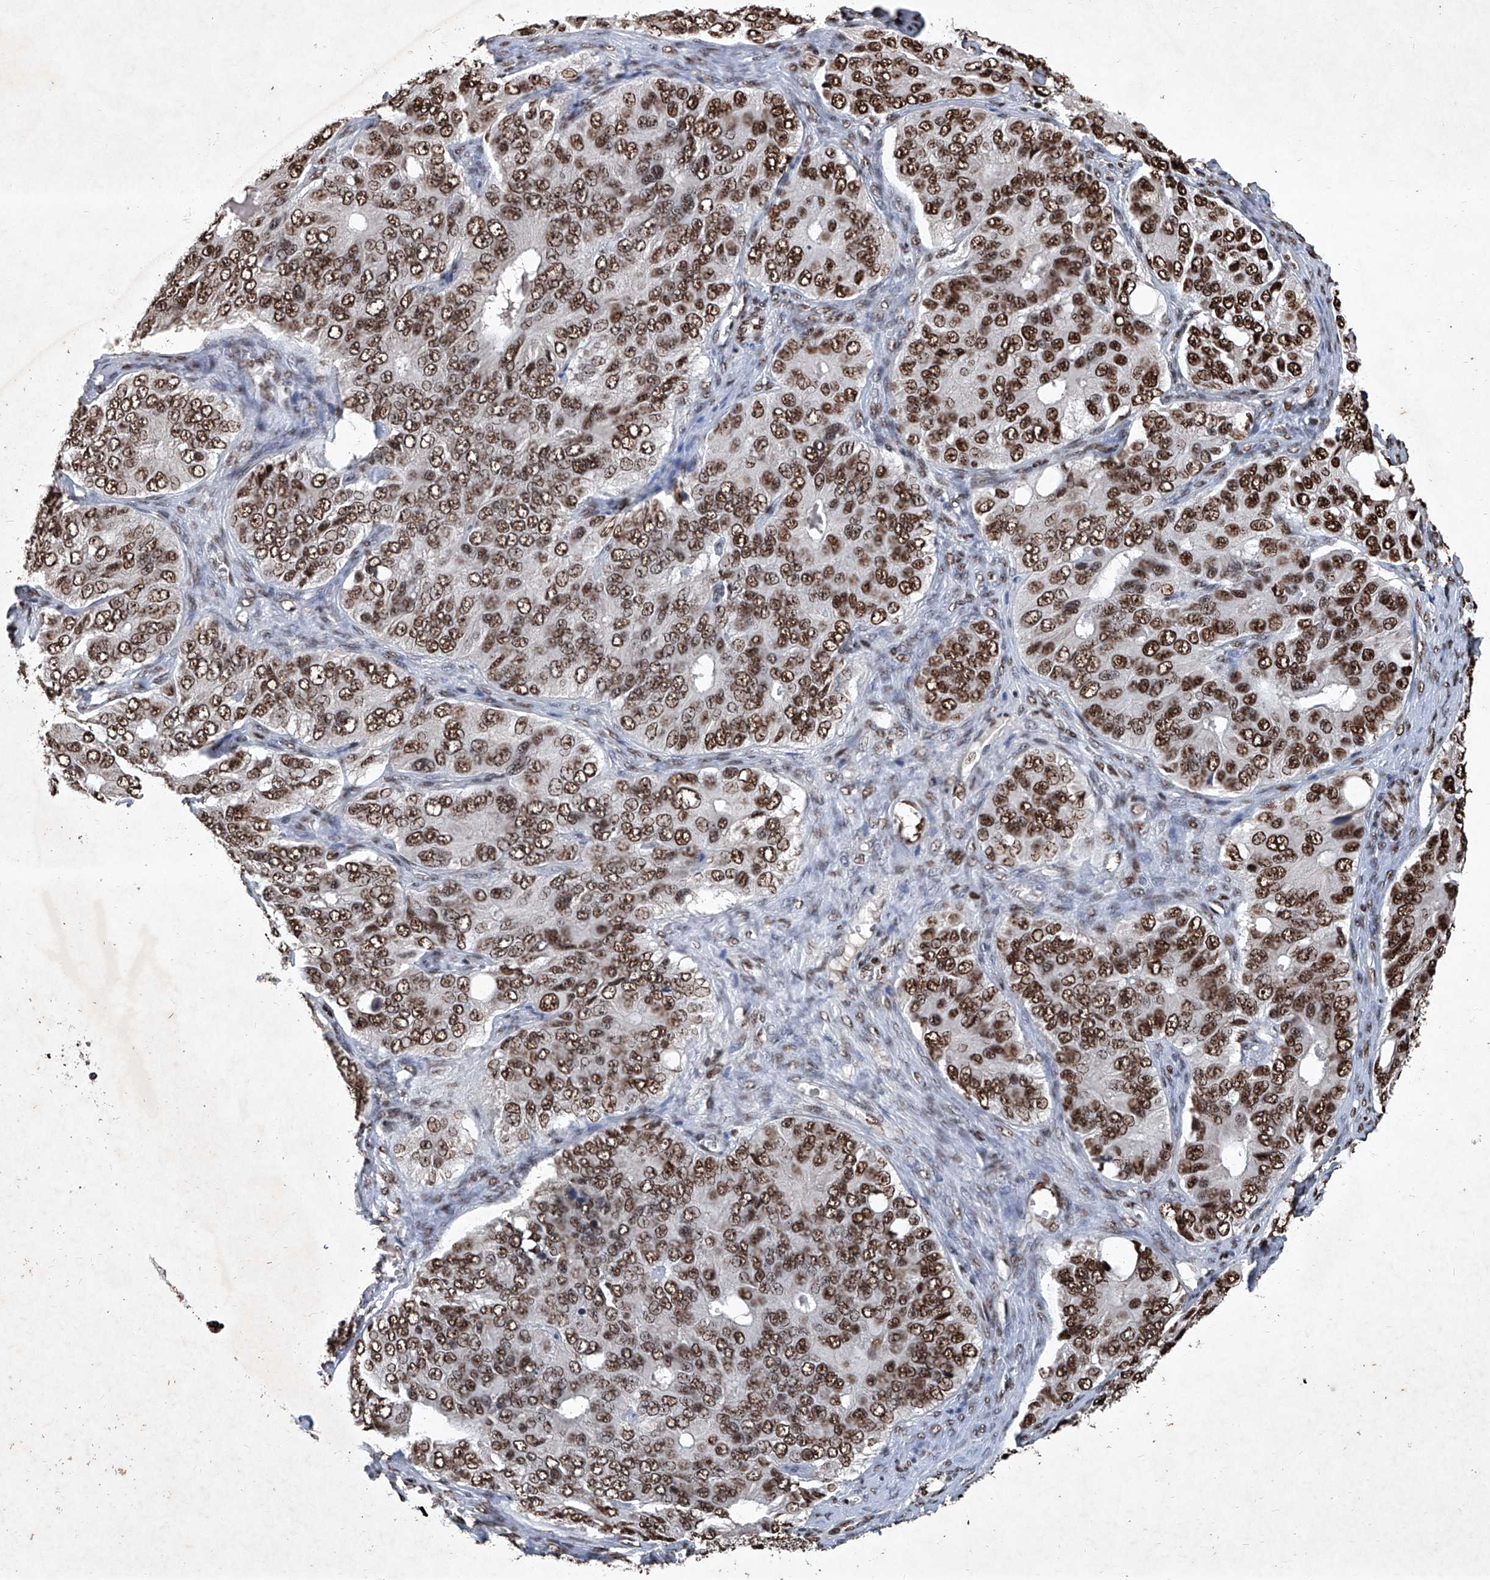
{"staining": {"intensity": "strong", "quantity": ">75%", "location": "nuclear"}, "tissue": "ovarian cancer", "cell_type": "Tumor cells", "image_type": "cancer", "snomed": [{"axis": "morphology", "description": "Carcinoma, endometroid"}, {"axis": "topography", "description": "Ovary"}], "caption": "Protein staining exhibits strong nuclear expression in about >75% of tumor cells in ovarian cancer (endometroid carcinoma). Using DAB (3,3'-diaminobenzidine) (brown) and hematoxylin (blue) stains, captured at high magnification using brightfield microscopy.", "gene": "DDX39B", "patient": {"sex": "female", "age": 51}}